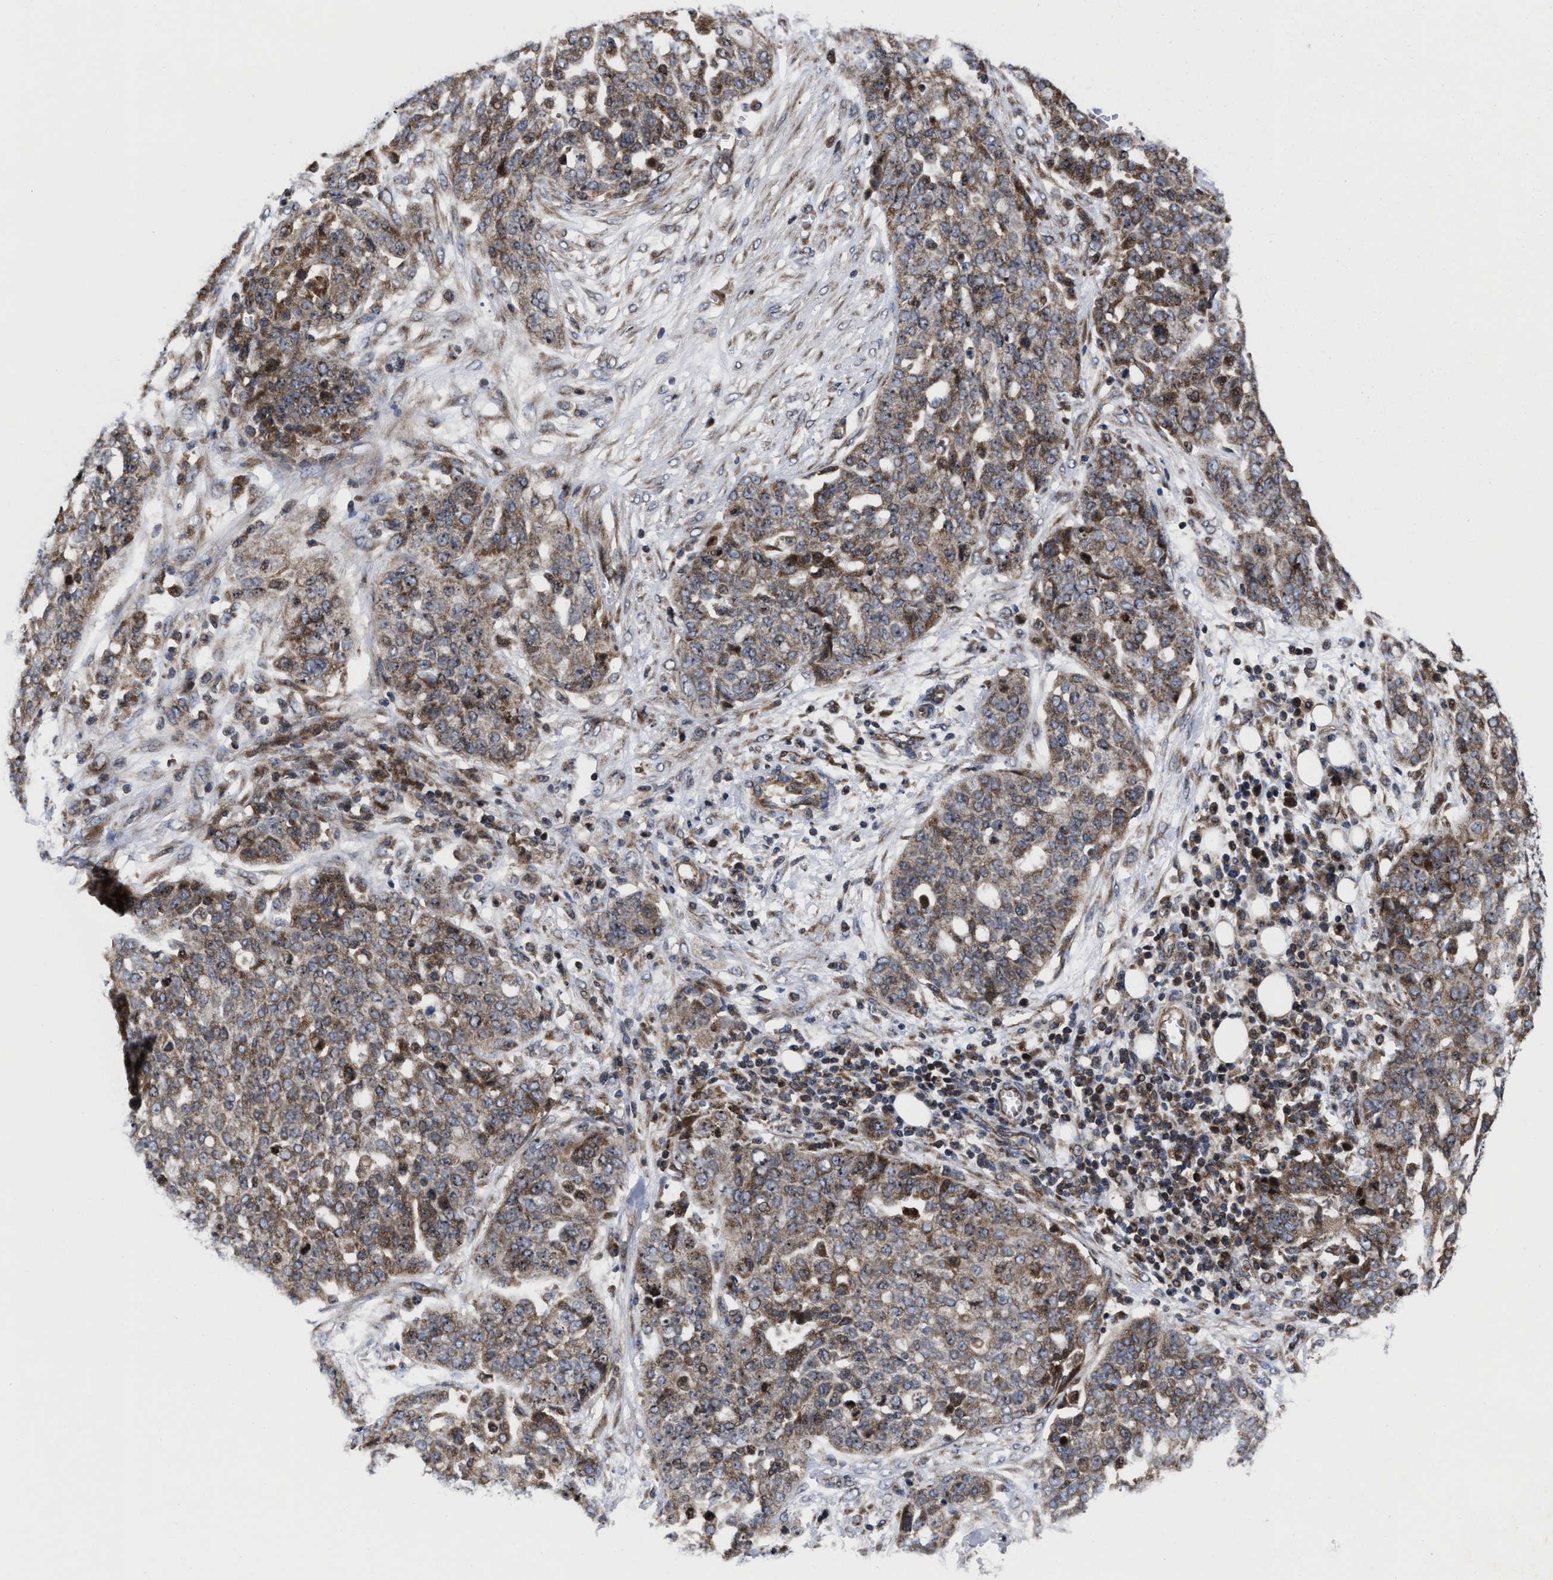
{"staining": {"intensity": "moderate", "quantity": ">75%", "location": "cytoplasmic/membranous"}, "tissue": "ovarian cancer", "cell_type": "Tumor cells", "image_type": "cancer", "snomed": [{"axis": "morphology", "description": "Cystadenocarcinoma, serous, NOS"}, {"axis": "topography", "description": "Soft tissue"}, {"axis": "topography", "description": "Ovary"}], "caption": "Approximately >75% of tumor cells in ovarian cancer exhibit moderate cytoplasmic/membranous protein expression as visualized by brown immunohistochemical staining.", "gene": "MRPL50", "patient": {"sex": "female", "age": 57}}